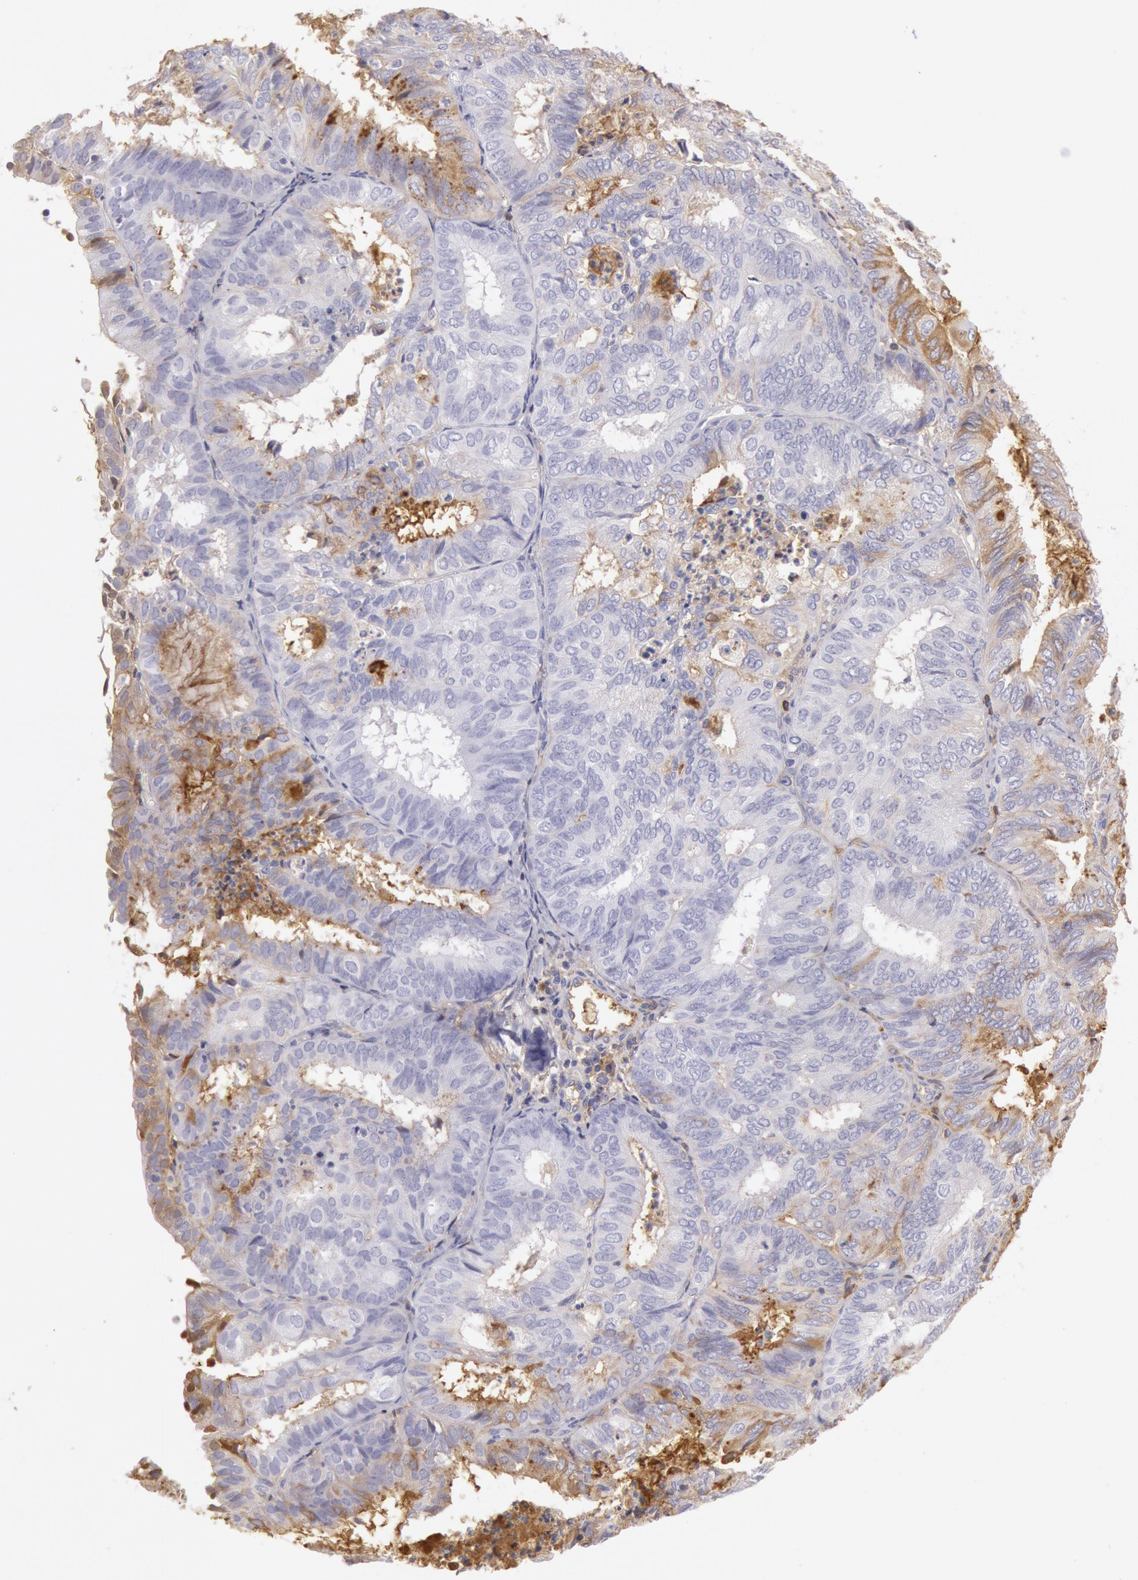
{"staining": {"intensity": "weak", "quantity": "<25%", "location": "cytoplasmic/membranous"}, "tissue": "endometrial cancer", "cell_type": "Tumor cells", "image_type": "cancer", "snomed": [{"axis": "morphology", "description": "Adenocarcinoma, NOS"}, {"axis": "topography", "description": "Endometrium"}], "caption": "IHC of human endometrial cancer reveals no expression in tumor cells.", "gene": "IGHG1", "patient": {"sex": "female", "age": 59}}